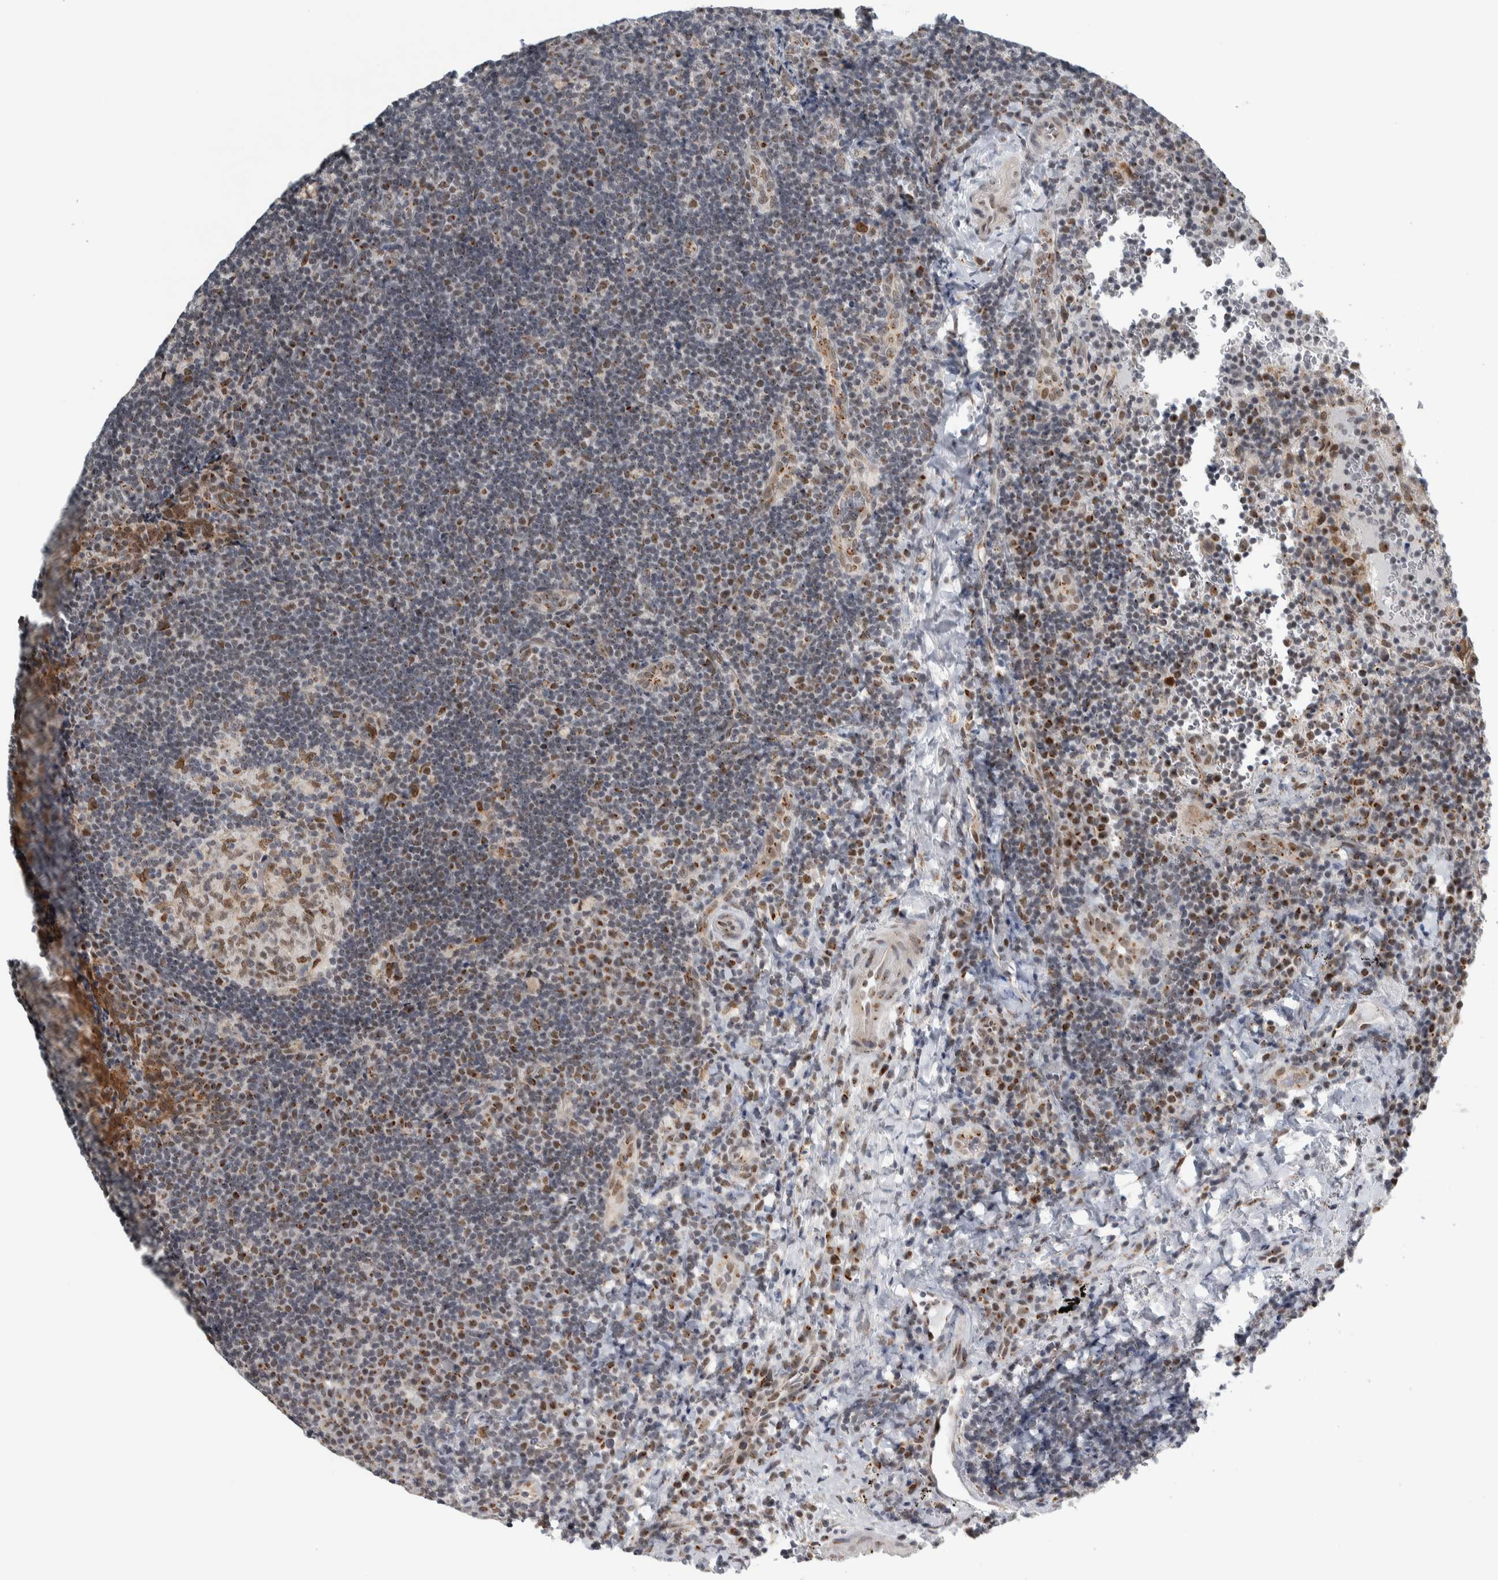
{"staining": {"intensity": "moderate", "quantity": "<25%", "location": "cytoplasmic/membranous,nuclear"}, "tissue": "lymphoma", "cell_type": "Tumor cells", "image_type": "cancer", "snomed": [{"axis": "morphology", "description": "Malignant lymphoma, non-Hodgkin's type, High grade"}, {"axis": "topography", "description": "Tonsil"}], "caption": "An image of high-grade malignant lymphoma, non-Hodgkin's type stained for a protein shows moderate cytoplasmic/membranous and nuclear brown staining in tumor cells. (IHC, brightfield microscopy, high magnification).", "gene": "ZMYND8", "patient": {"sex": "female", "age": 36}}